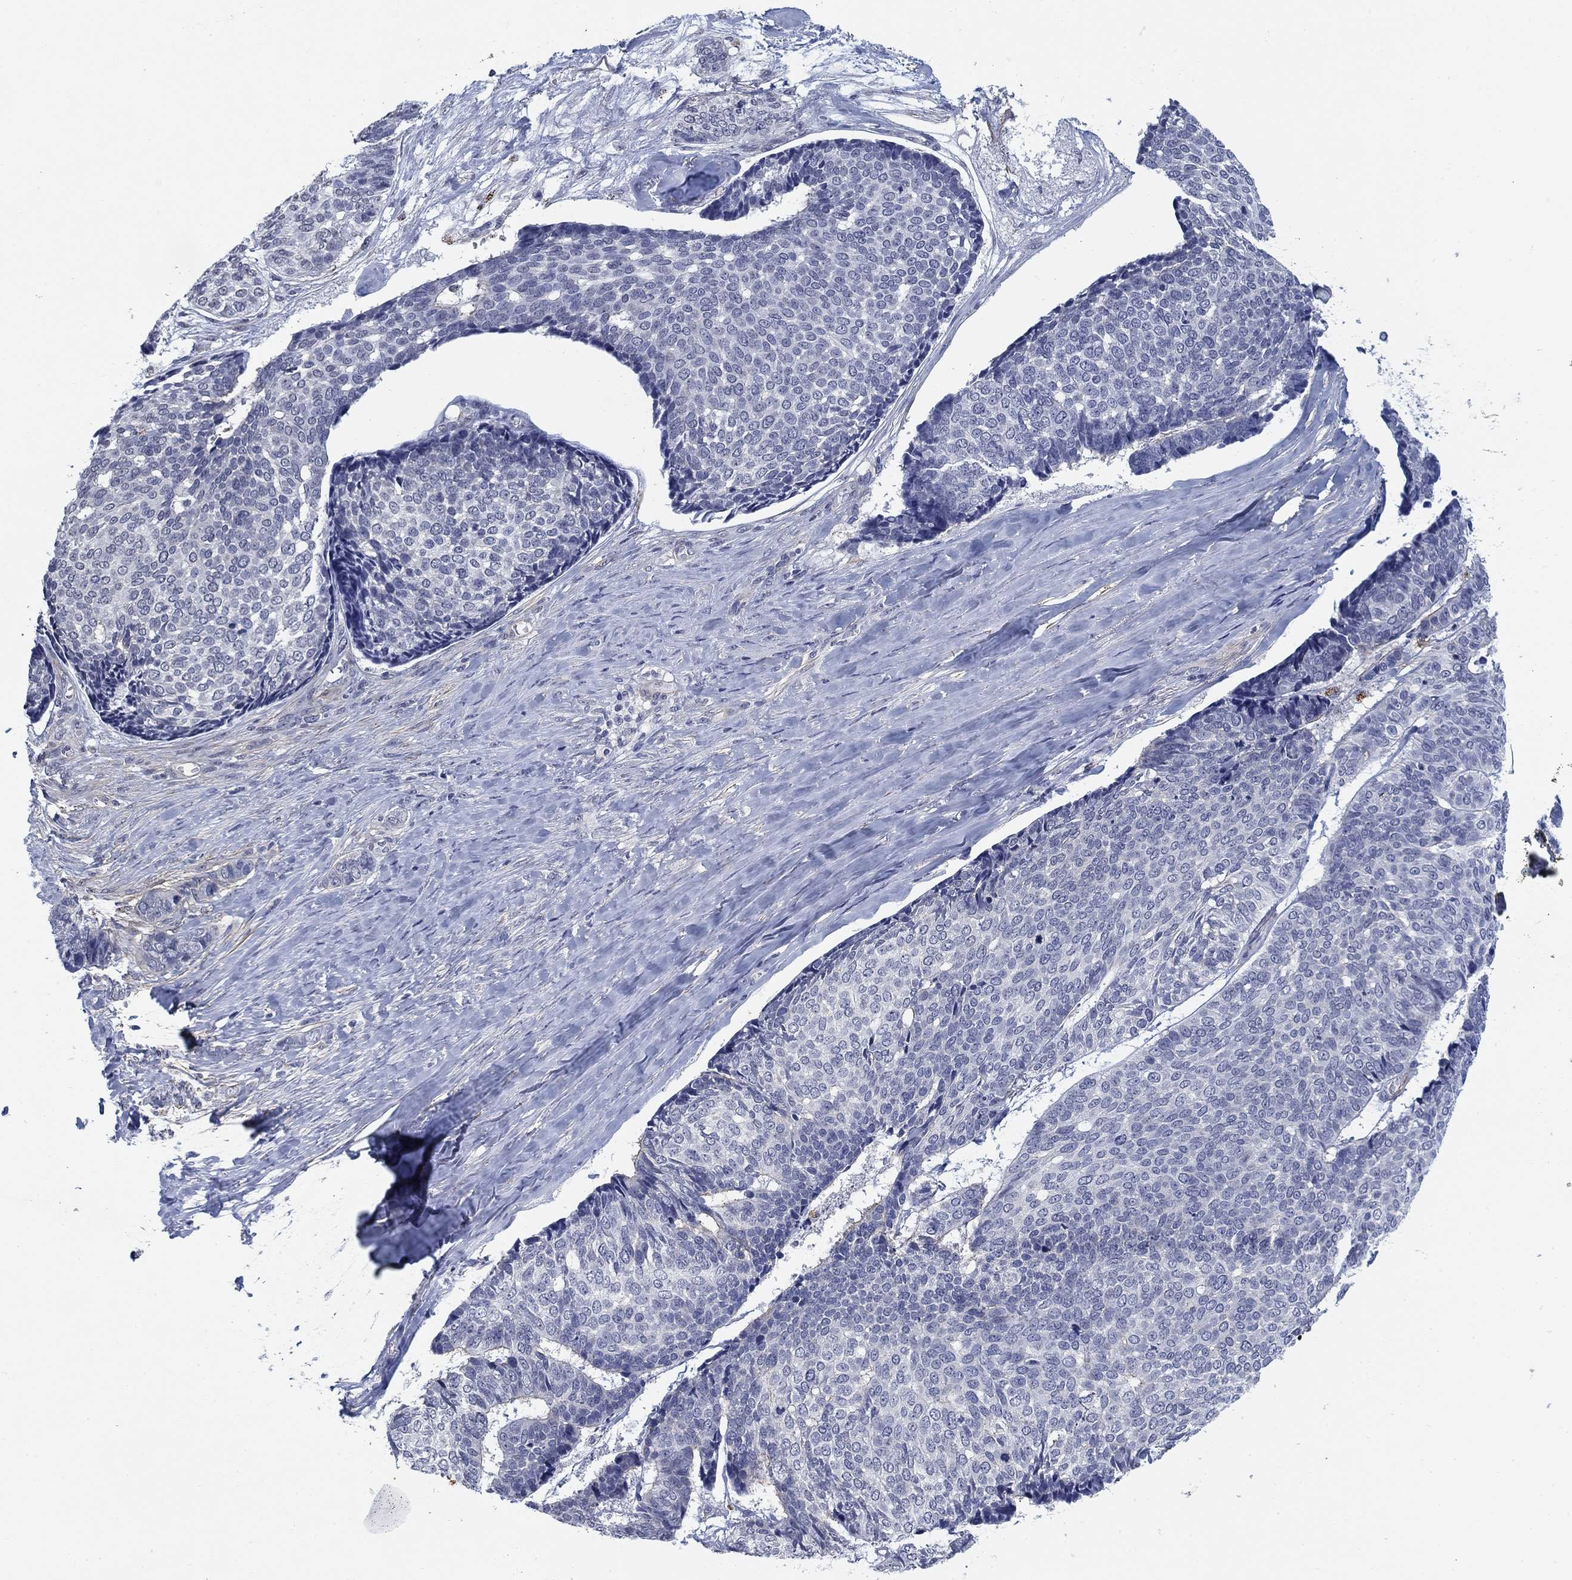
{"staining": {"intensity": "negative", "quantity": "none", "location": "none"}, "tissue": "skin cancer", "cell_type": "Tumor cells", "image_type": "cancer", "snomed": [{"axis": "morphology", "description": "Basal cell carcinoma"}, {"axis": "topography", "description": "Skin"}], "caption": "An immunohistochemistry (IHC) photomicrograph of skin basal cell carcinoma is shown. There is no staining in tumor cells of skin basal cell carcinoma.", "gene": "OTUB2", "patient": {"sex": "male", "age": 86}}